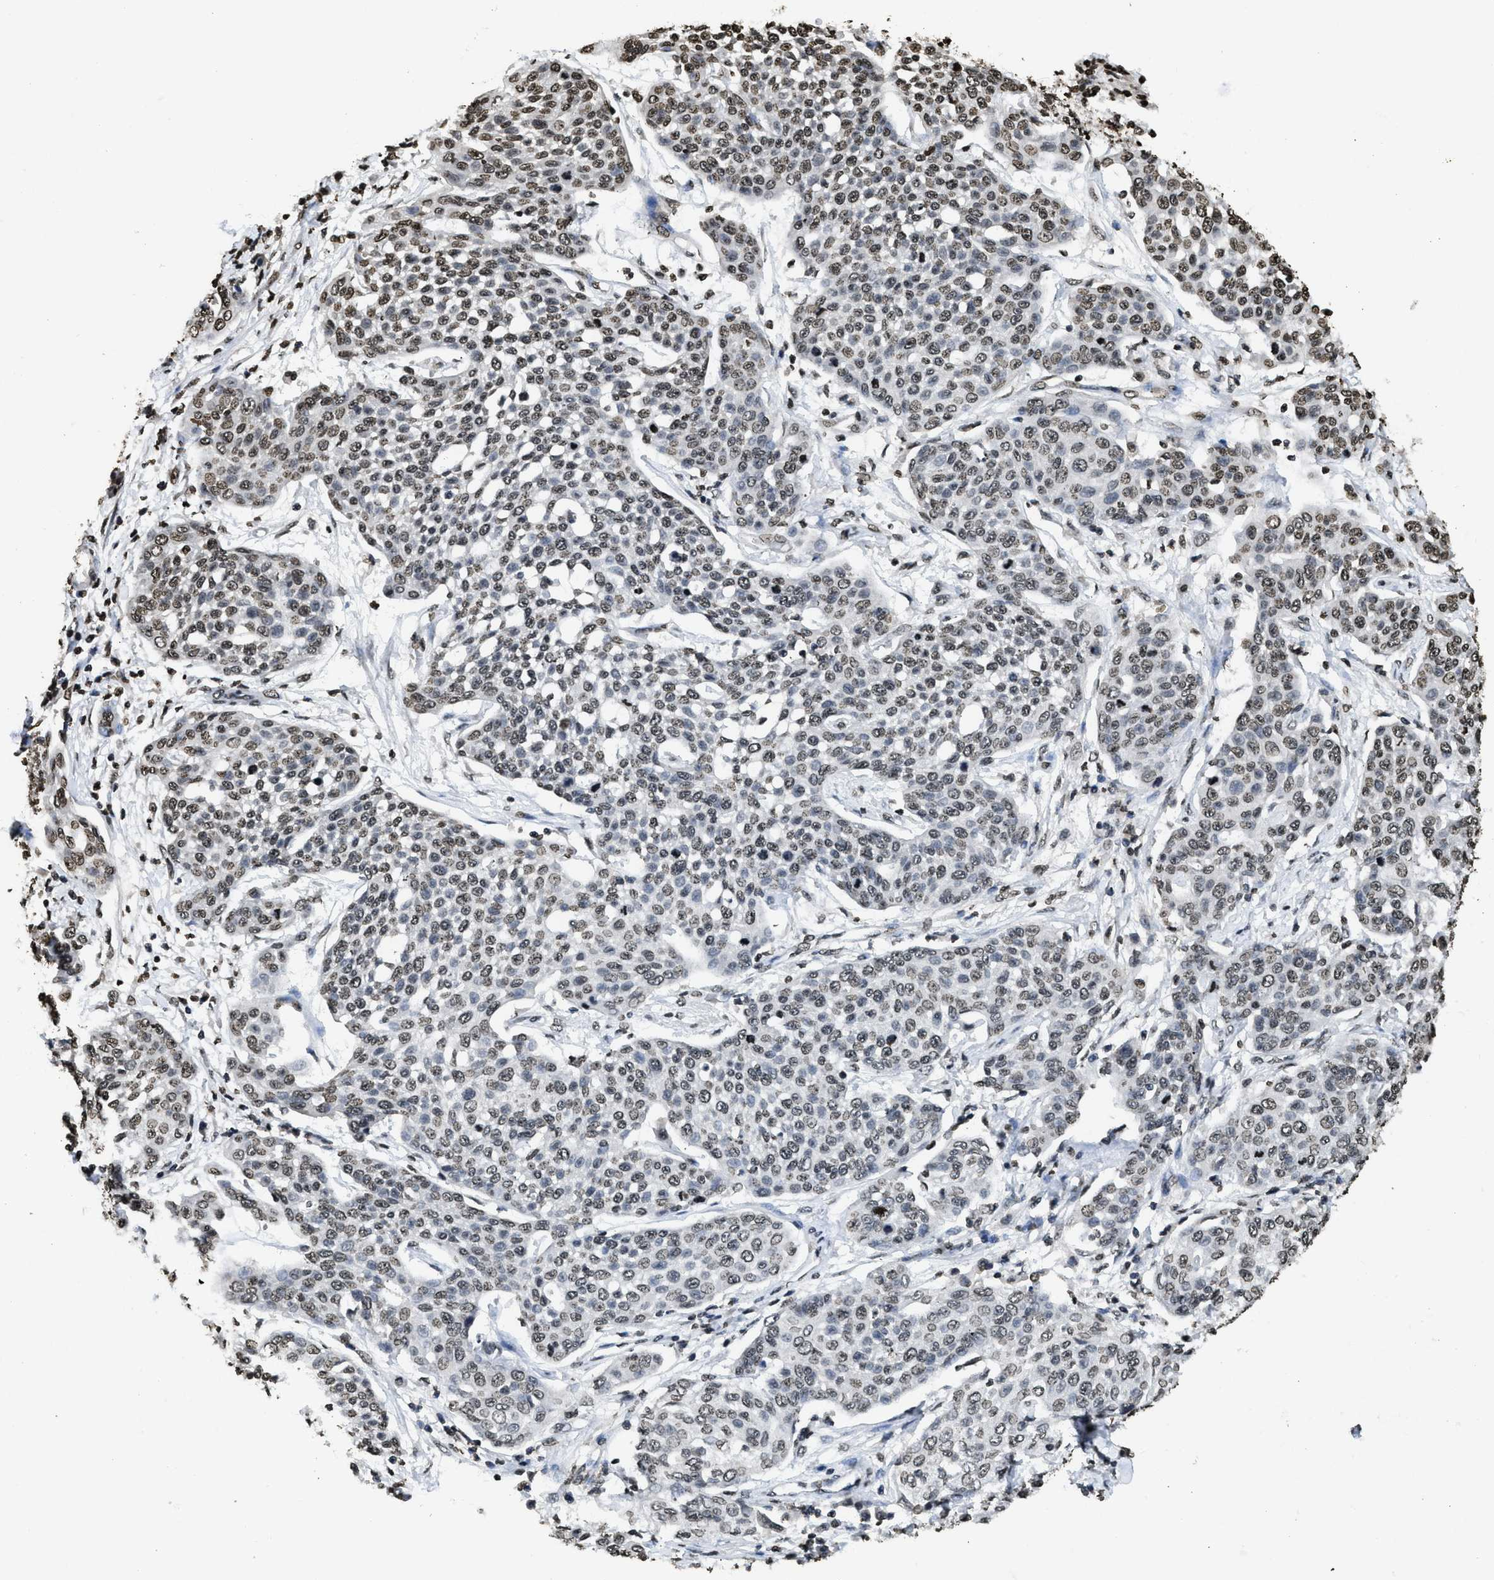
{"staining": {"intensity": "moderate", "quantity": ">75%", "location": "nuclear"}, "tissue": "cervical cancer", "cell_type": "Tumor cells", "image_type": "cancer", "snomed": [{"axis": "morphology", "description": "Squamous cell carcinoma, NOS"}, {"axis": "topography", "description": "Cervix"}], "caption": "An immunohistochemistry image of neoplastic tissue is shown. Protein staining in brown highlights moderate nuclear positivity in cervical cancer (squamous cell carcinoma) within tumor cells. The staining was performed using DAB (3,3'-diaminobenzidine) to visualize the protein expression in brown, while the nuclei were stained in blue with hematoxylin (Magnification: 20x).", "gene": "RRAGC", "patient": {"sex": "female", "age": 34}}